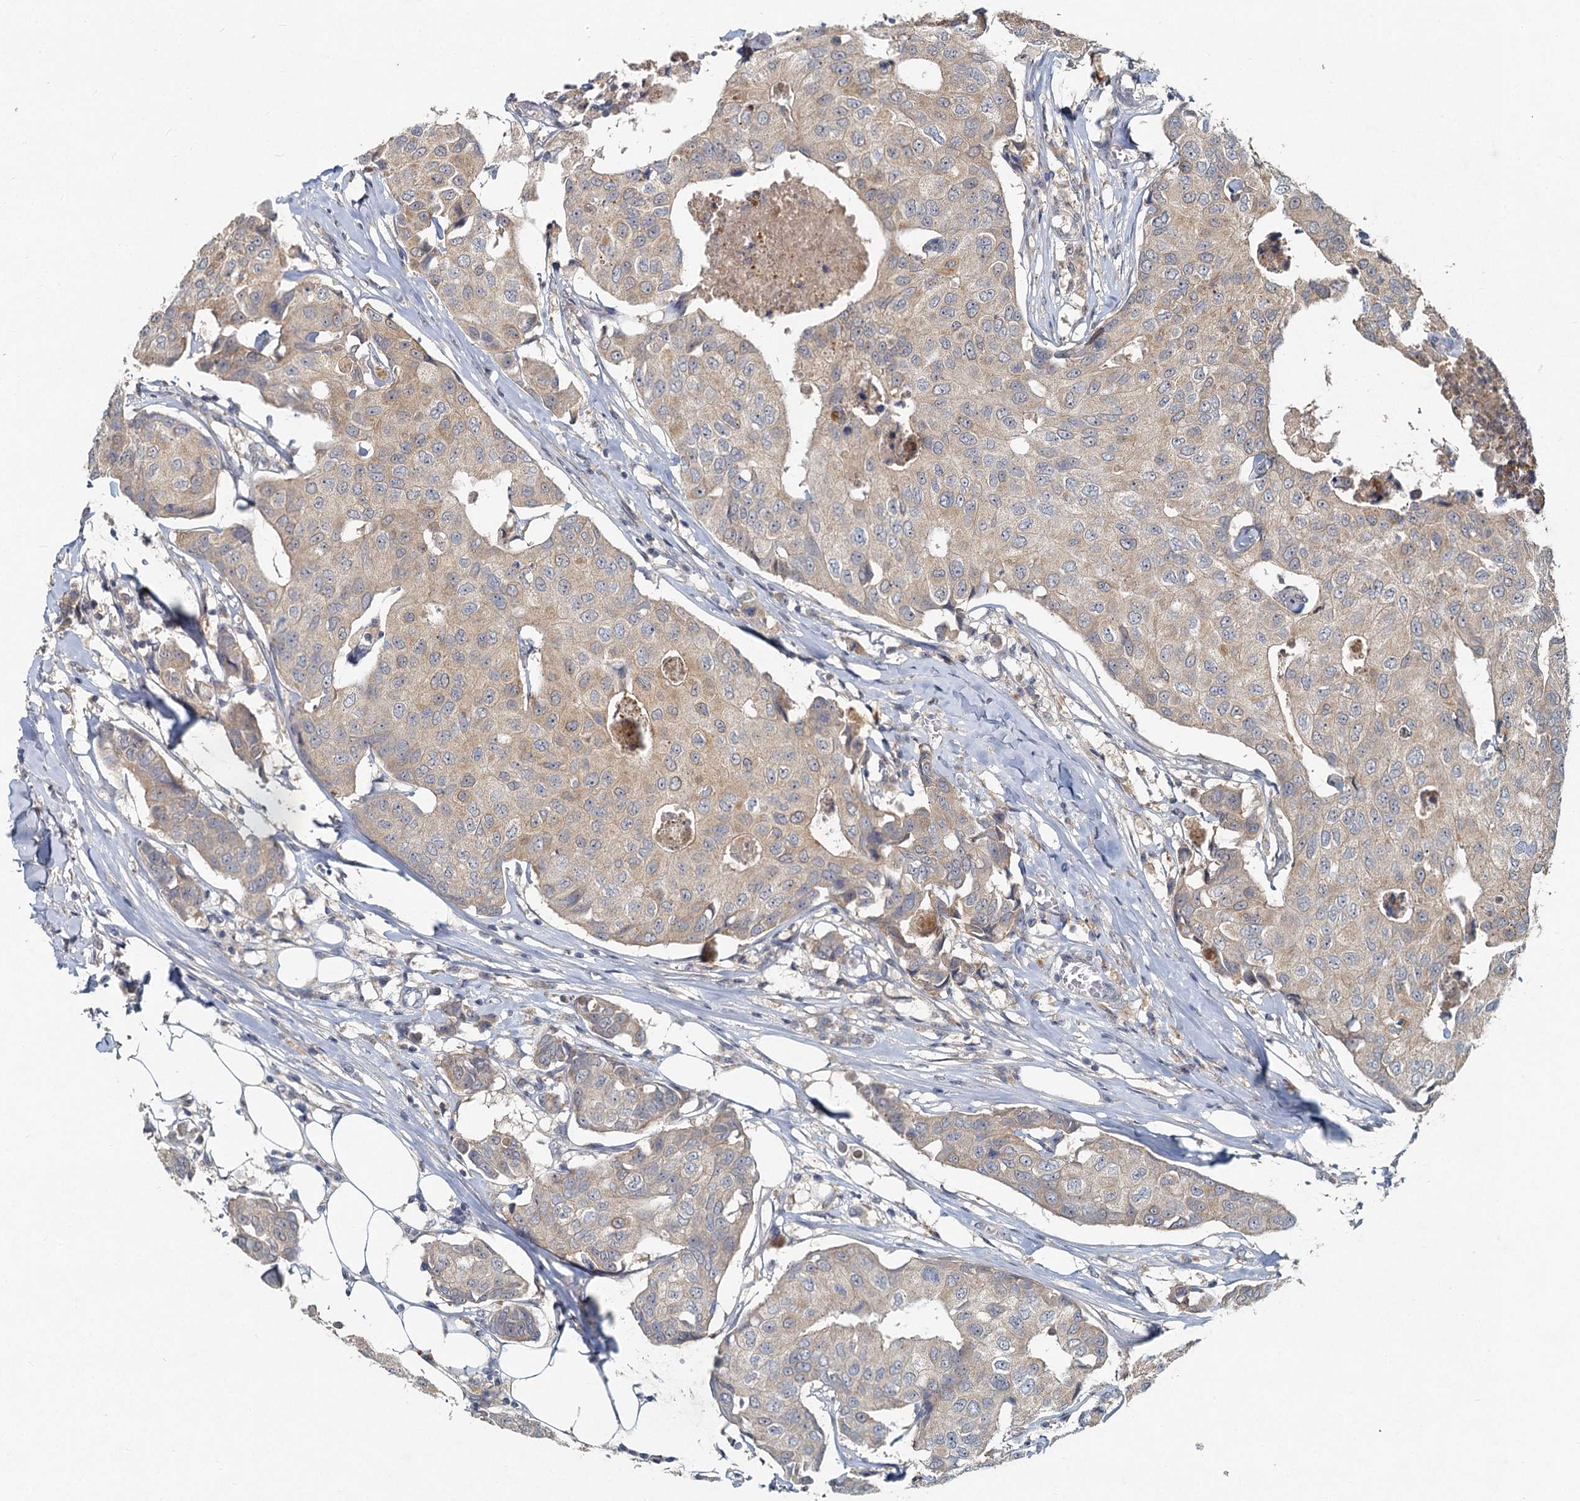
{"staining": {"intensity": "weak", "quantity": "25%-75%", "location": "cytoplasmic/membranous"}, "tissue": "breast cancer", "cell_type": "Tumor cells", "image_type": "cancer", "snomed": [{"axis": "morphology", "description": "Duct carcinoma"}, {"axis": "topography", "description": "Breast"}], "caption": "A high-resolution histopathology image shows IHC staining of breast cancer, which reveals weak cytoplasmic/membranous staining in about 25%-75% of tumor cells.", "gene": "HERC3", "patient": {"sex": "female", "age": 80}}